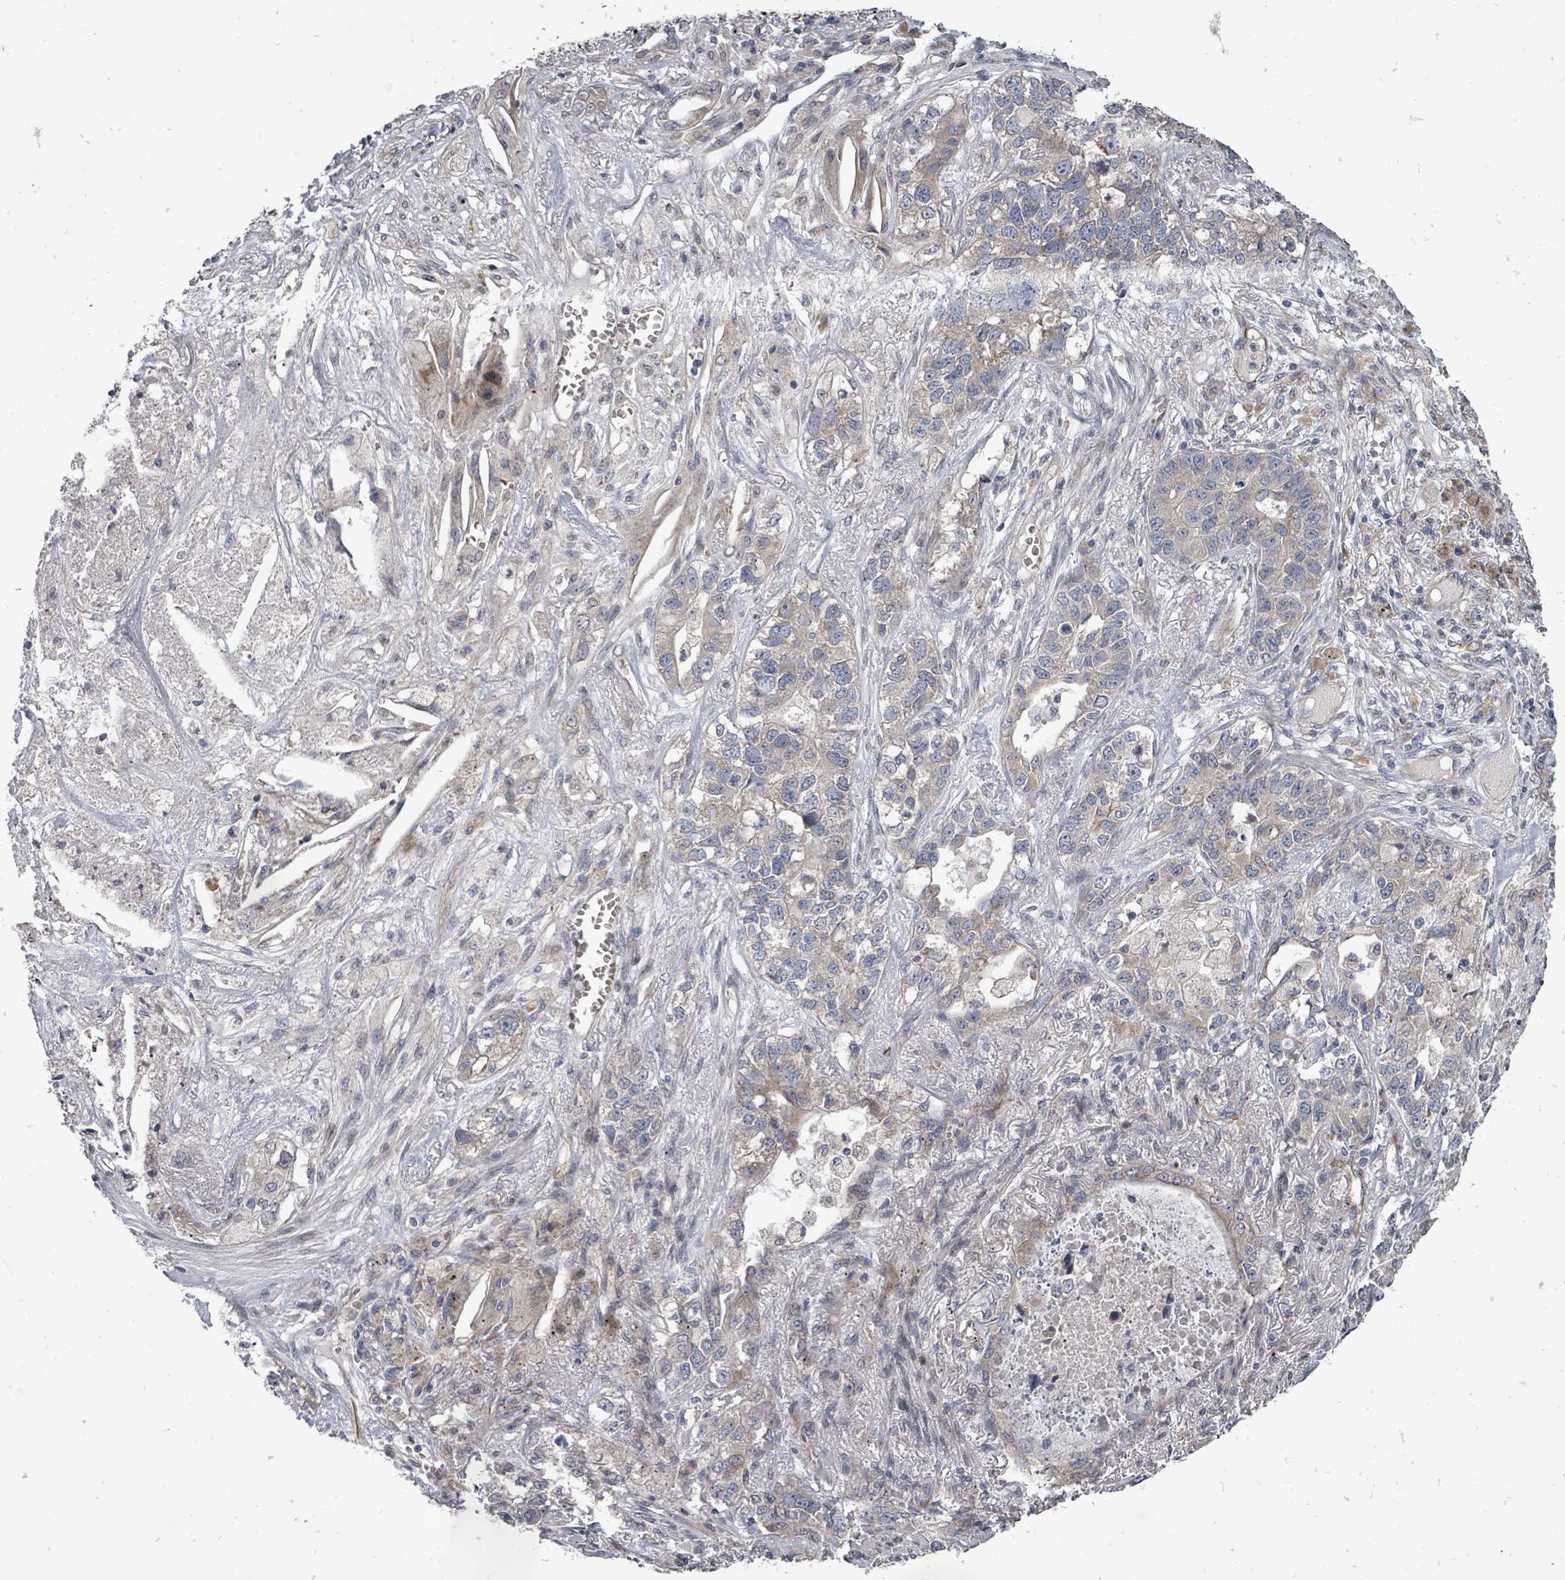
{"staining": {"intensity": "weak", "quantity": "<25%", "location": "cytoplasmic/membranous"}, "tissue": "lung cancer", "cell_type": "Tumor cells", "image_type": "cancer", "snomed": [{"axis": "morphology", "description": "Adenocarcinoma, NOS"}, {"axis": "topography", "description": "Lung"}], "caption": "Tumor cells show no significant protein positivity in lung adenocarcinoma.", "gene": "RALGAPB", "patient": {"sex": "male", "age": 49}}